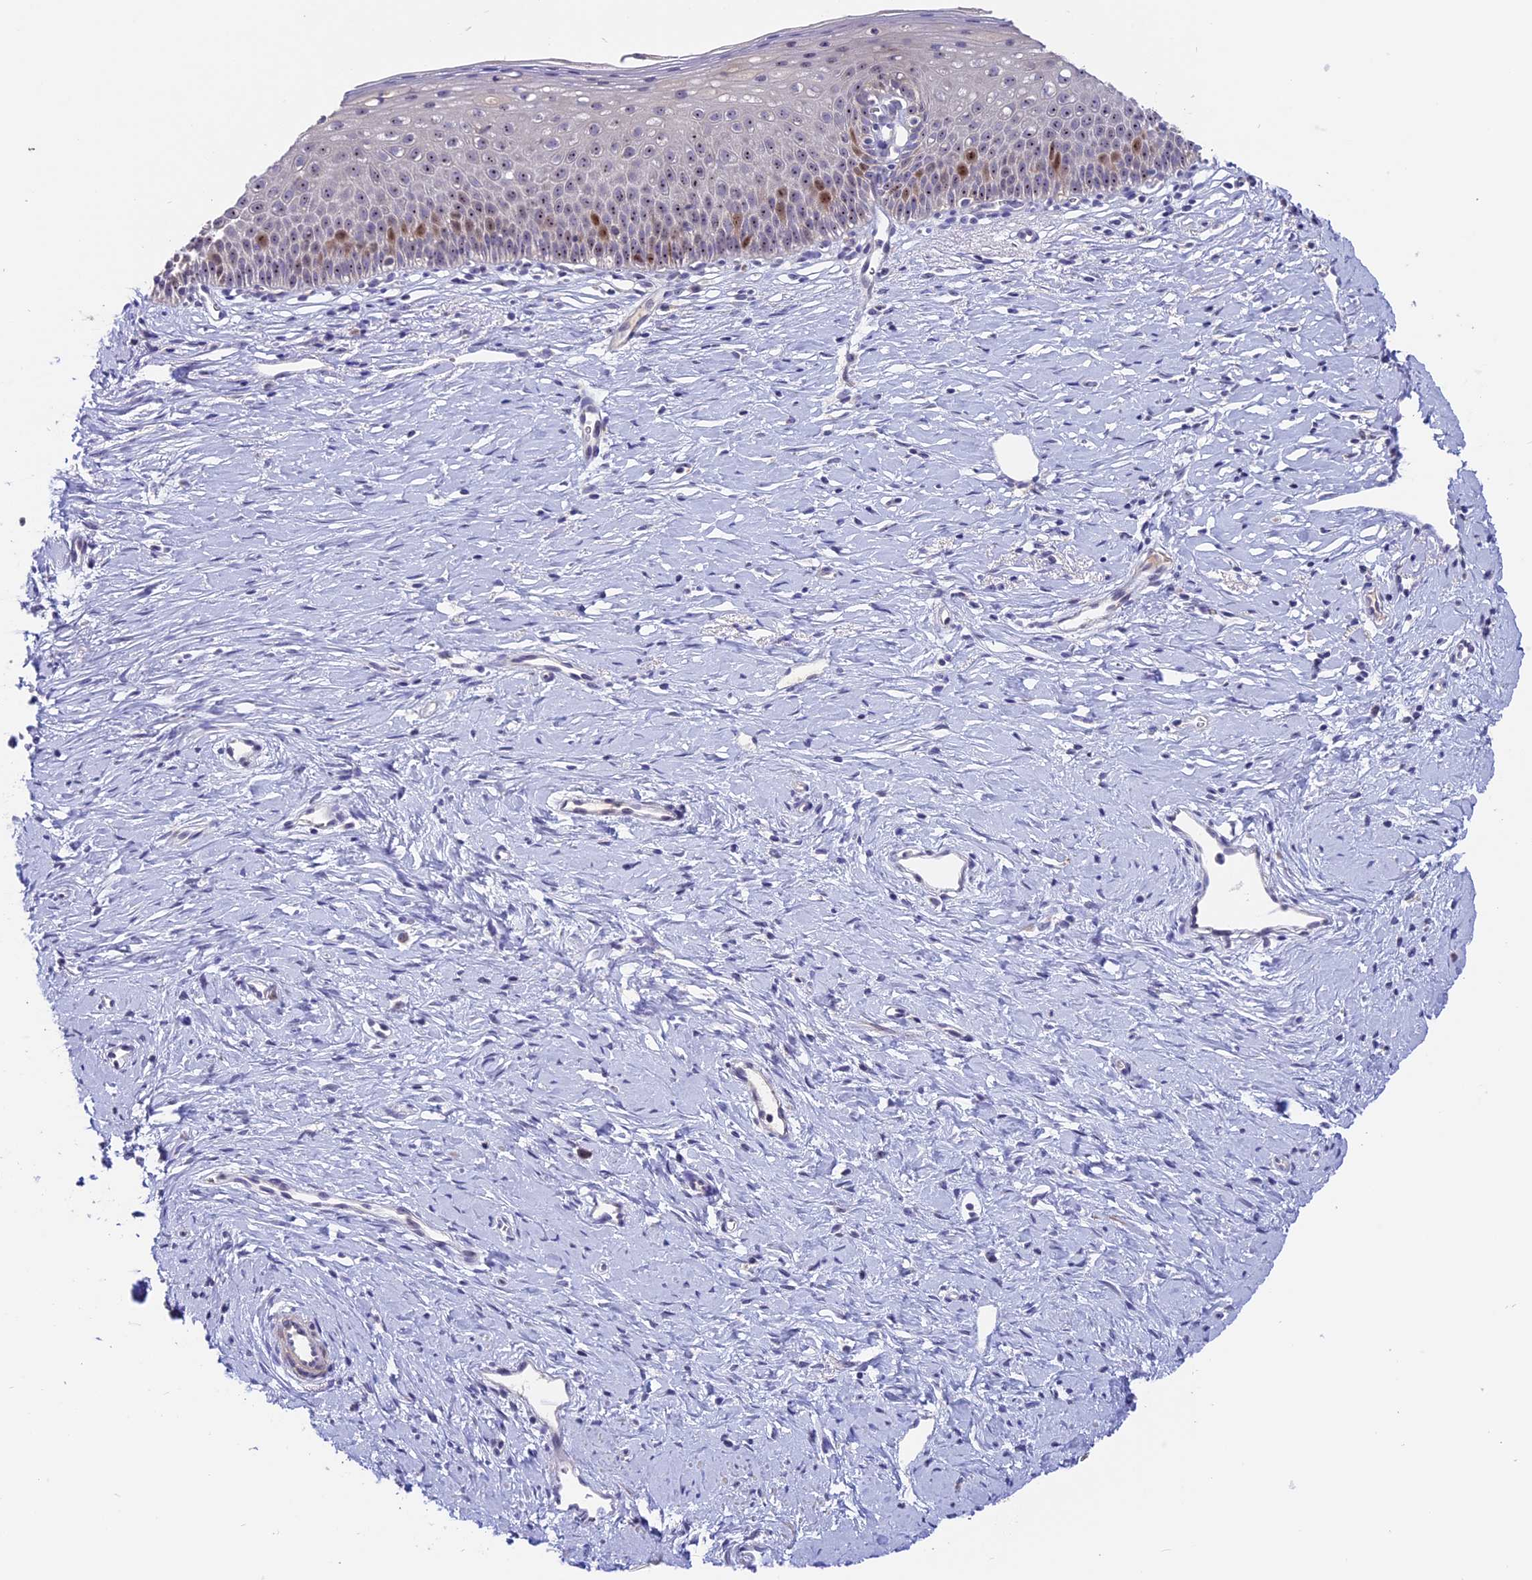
{"staining": {"intensity": "weak", "quantity": "25%-75%", "location": "cytoplasmic/membranous"}, "tissue": "cervix", "cell_type": "Glandular cells", "image_type": "normal", "snomed": [{"axis": "morphology", "description": "Normal tissue, NOS"}, {"axis": "topography", "description": "Cervix"}], "caption": "This is a photomicrograph of immunohistochemistry staining of unremarkable cervix, which shows weak expression in the cytoplasmic/membranous of glandular cells.", "gene": "RAD51", "patient": {"sex": "female", "age": 36}}